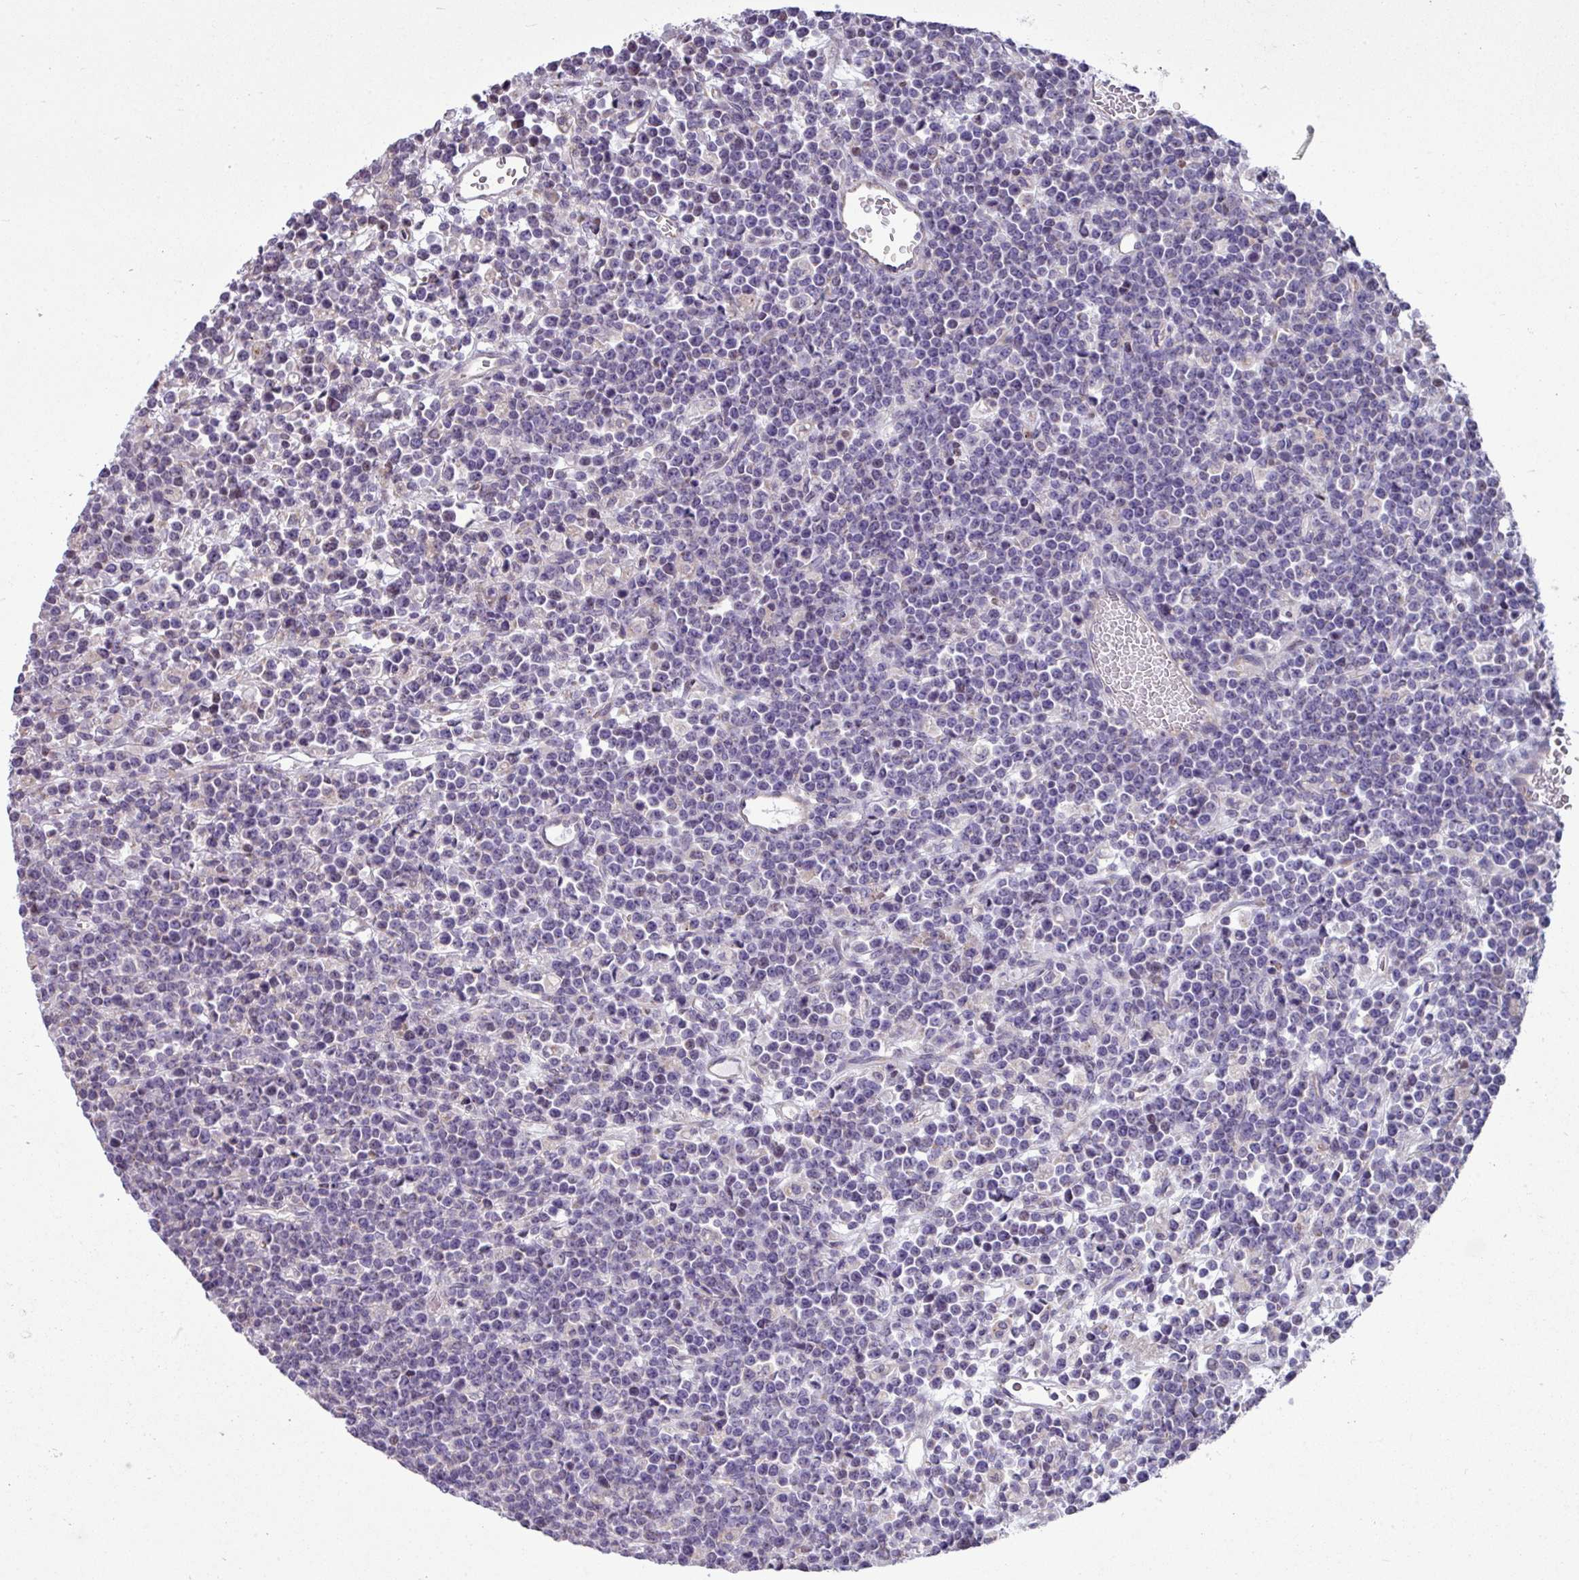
{"staining": {"intensity": "negative", "quantity": "none", "location": "none"}, "tissue": "lymphoma", "cell_type": "Tumor cells", "image_type": "cancer", "snomed": [{"axis": "morphology", "description": "Malignant lymphoma, non-Hodgkin's type, High grade"}, {"axis": "topography", "description": "Ovary"}], "caption": "Photomicrograph shows no protein staining in tumor cells of lymphoma tissue. Nuclei are stained in blue.", "gene": "IRGC", "patient": {"sex": "female", "age": 56}}